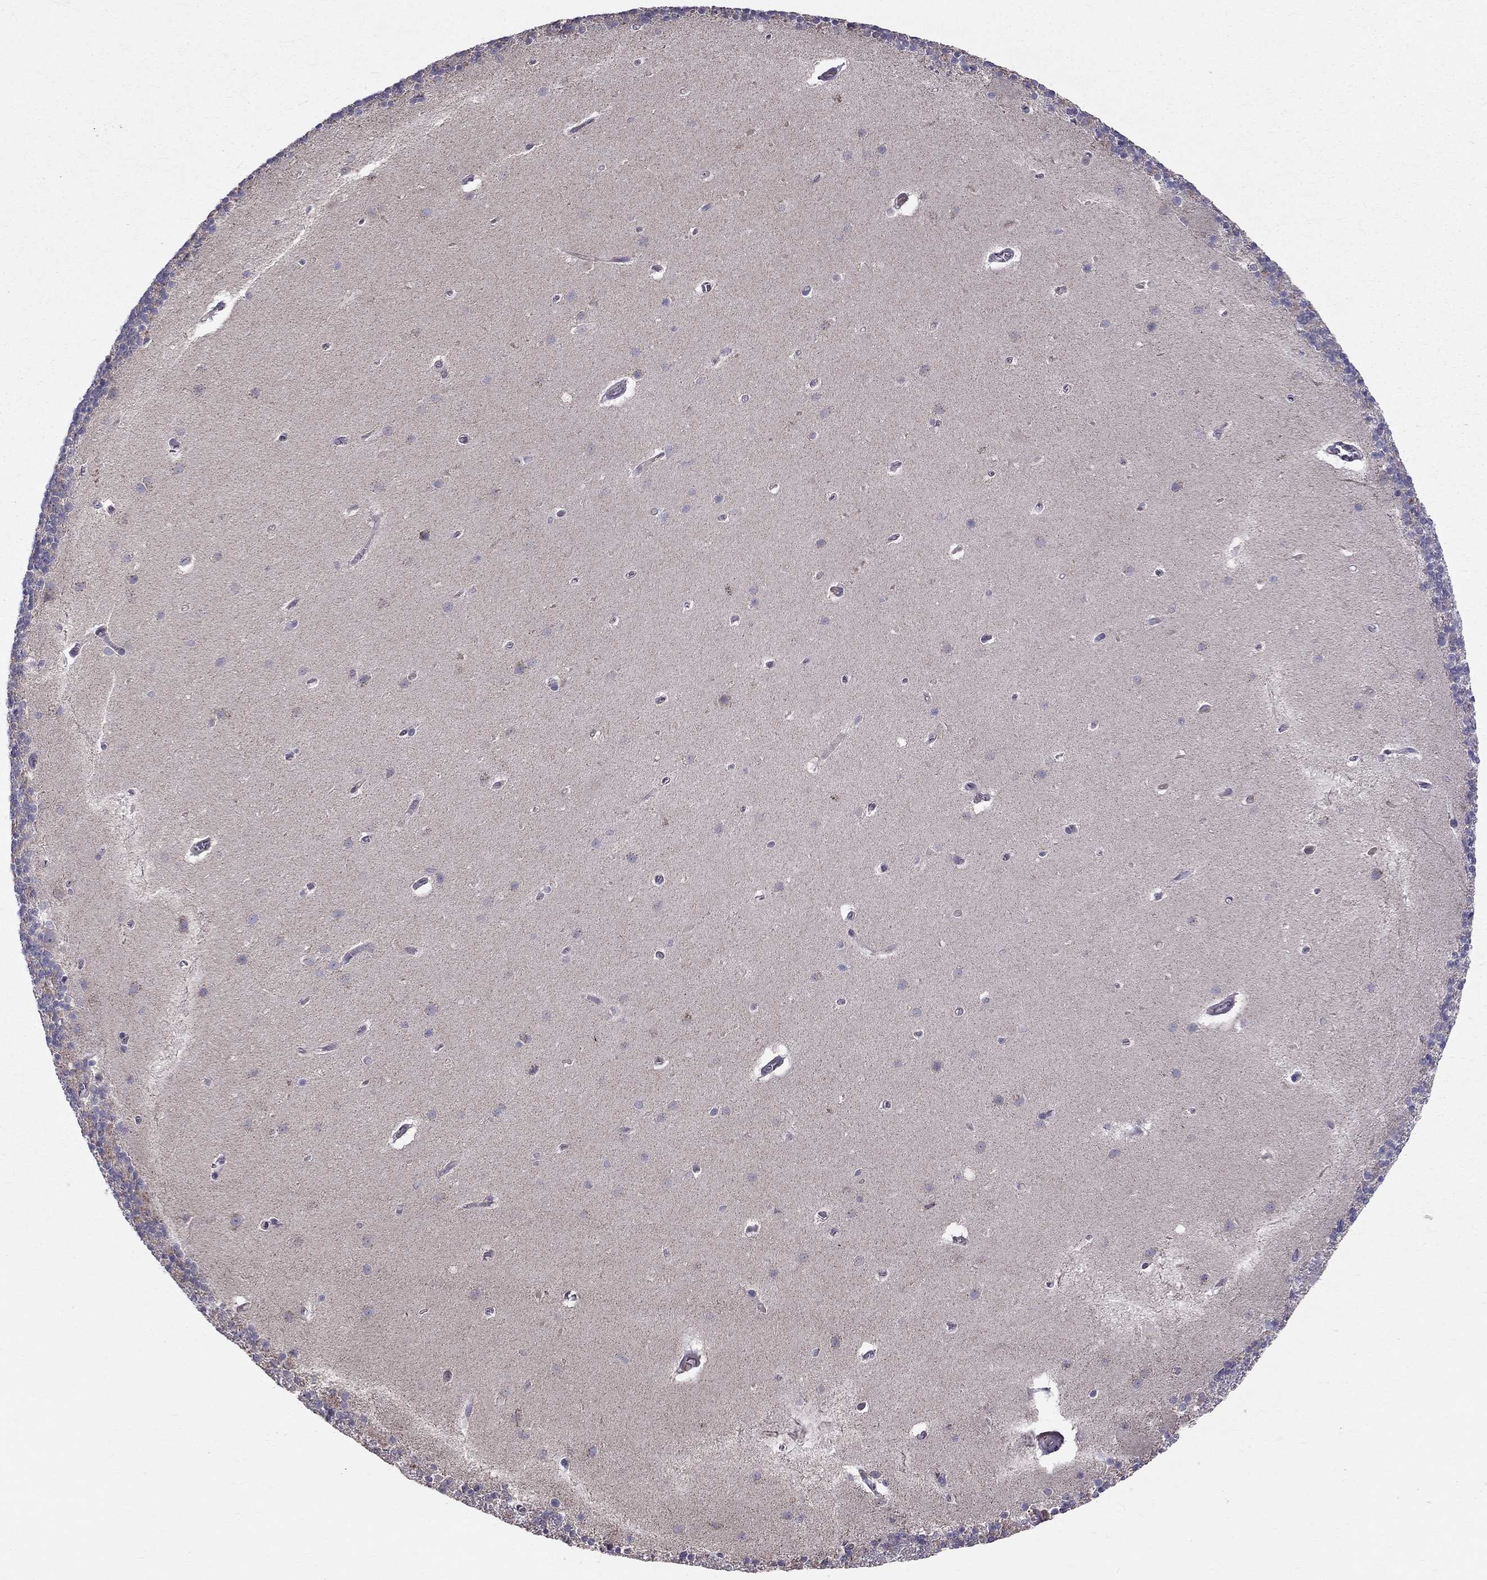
{"staining": {"intensity": "negative", "quantity": "none", "location": "none"}, "tissue": "cerebellum", "cell_type": "Cells in granular layer", "image_type": "normal", "snomed": [{"axis": "morphology", "description": "Normal tissue, NOS"}, {"axis": "topography", "description": "Cerebellum"}], "caption": "Immunohistochemistry (IHC) micrograph of unremarkable cerebellum: human cerebellum stained with DAB demonstrates no significant protein staining in cells in granular layer.", "gene": "PIK3CG", "patient": {"sex": "male", "age": 70}}